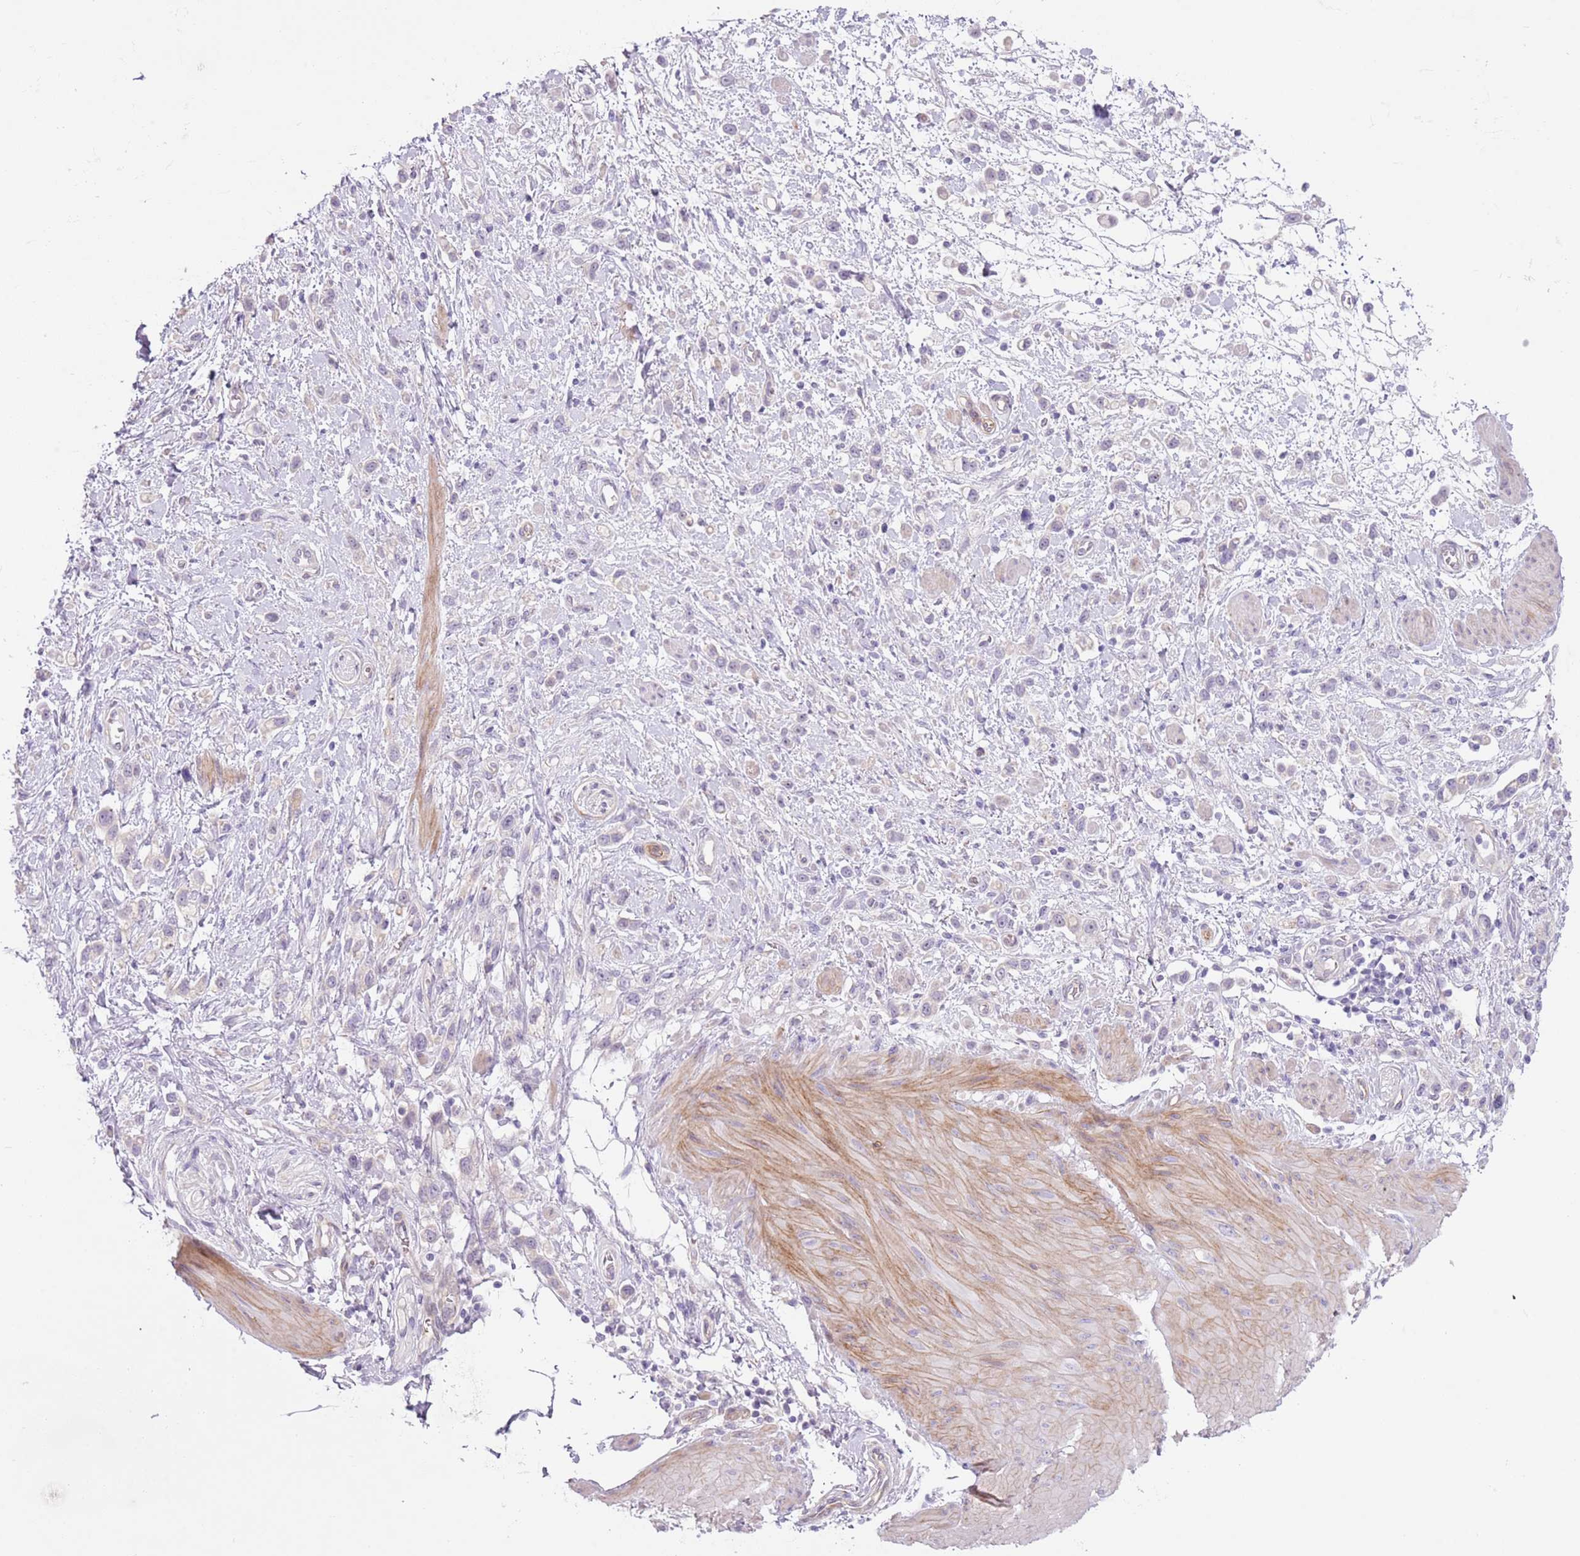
{"staining": {"intensity": "negative", "quantity": "none", "location": "none"}, "tissue": "stomach cancer", "cell_type": "Tumor cells", "image_type": "cancer", "snomed": [{"axis": "morphology", "description": "Adenocarcinoma, NOS"}, {"axis": "topography", "description": "Stomach"}], "caption": "Adenocarcinoma (stomach) was stained to show a protein in brown. There is no significant expression in tumor cells.", "gene": "MRO", "patient": {"sex": "female", "age": 65}}